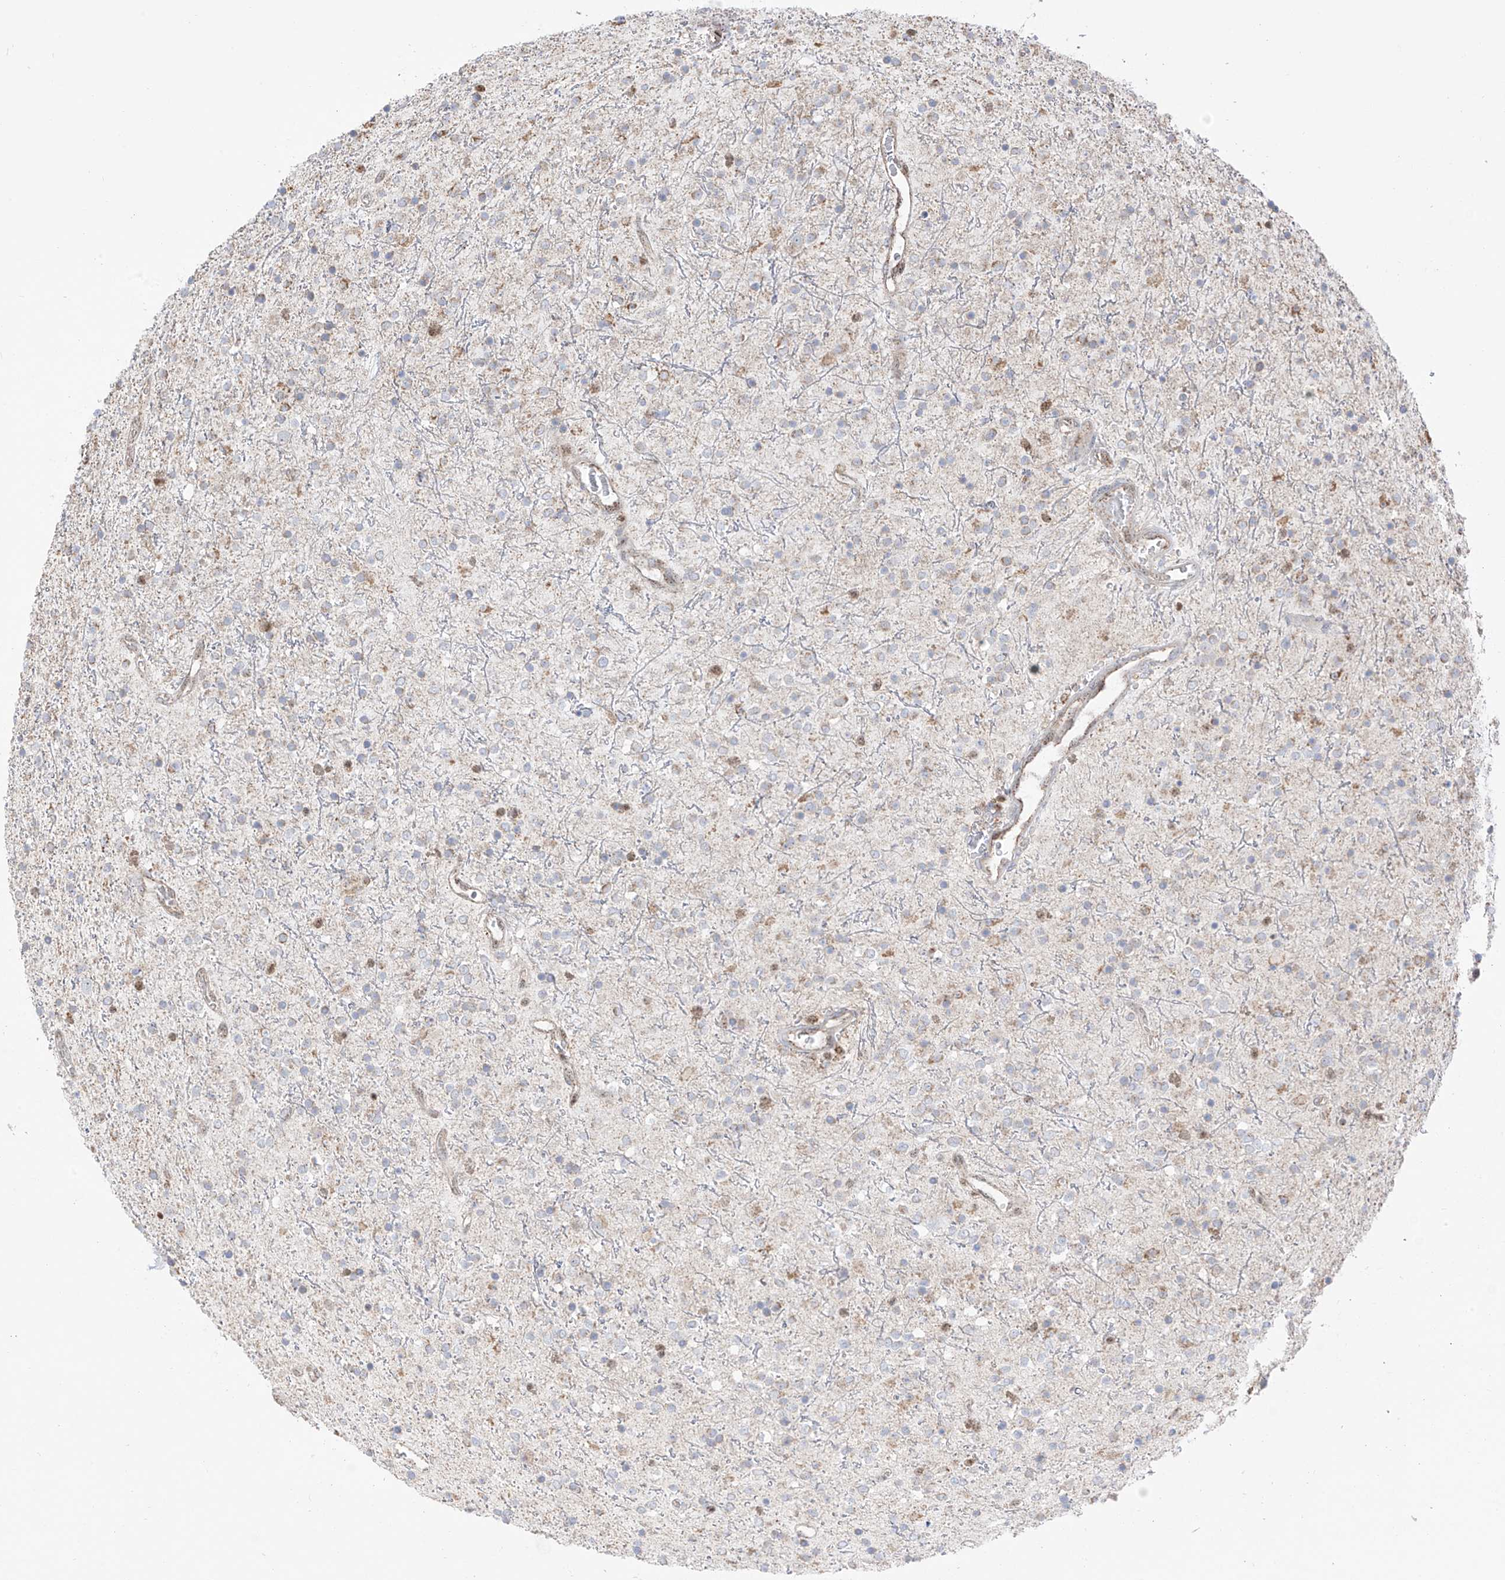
{"staining": {"intensity": "negative", "quantity": "none", "location": "none"}, "tissue": "glioma", "cell_type": "Tumor cells", "image_type": "cancer", "snomed": [{"axis": "morphology", "description": "Glioma, malignant, High grade"}, {"axis": "topography", "description": "Brain"}], "caption": "An image of human glioma is negative for staining in tumor cells. (DAB (3,3'-diaminobenzidine) IHC visualized using brightfield microscopy, high magnification).", "gene": "ZBTB8A", "patient": {"sex": "male", "age": 34}}